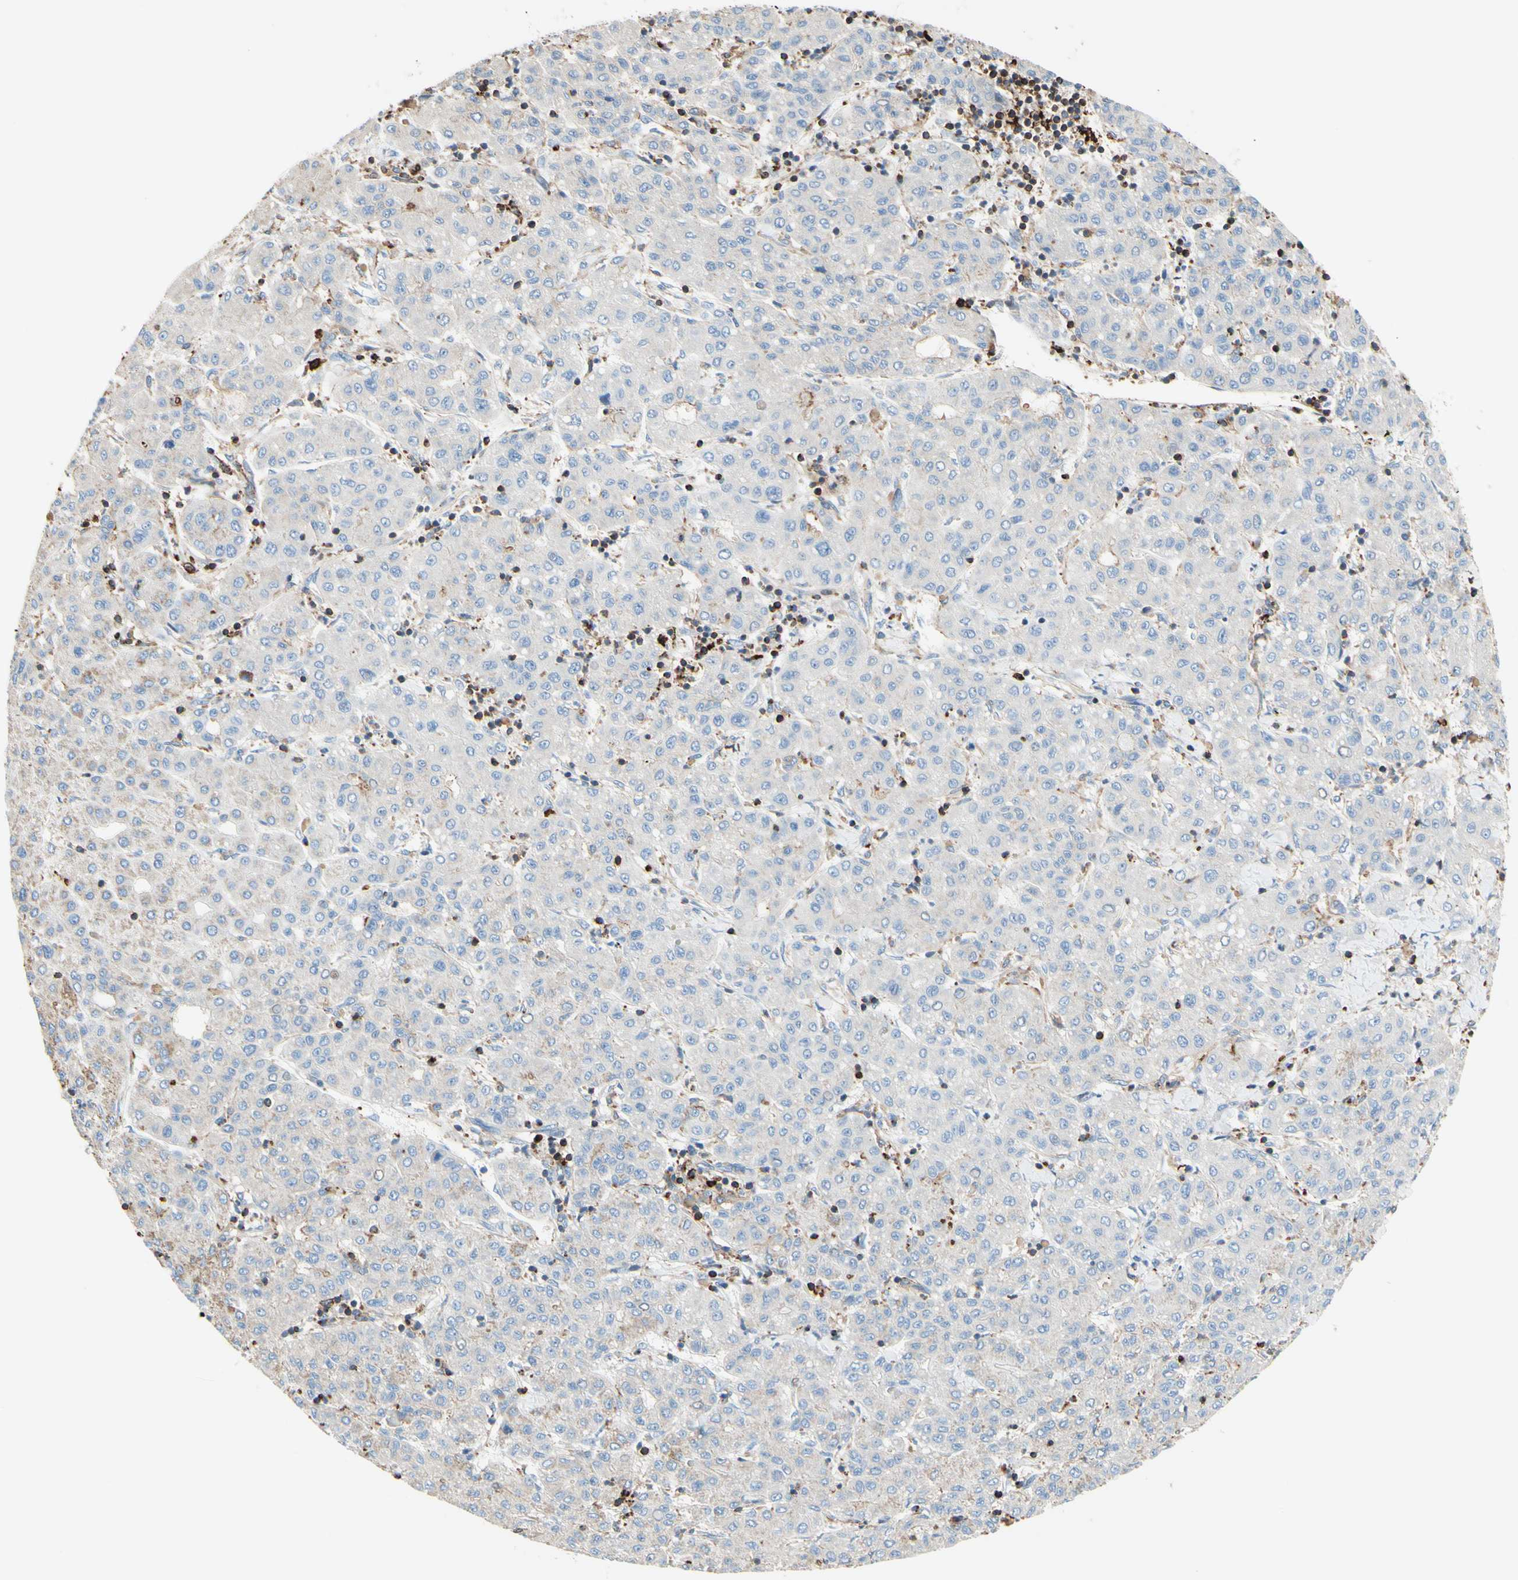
{"staining": {"intensity": "moderate", "quantity": "<25%", "location": "cytoplasmic/membranous"}, "tissue": "liver cancer", "cell_type": "Tumor cells", "image_type": "cancer", "snomed": [{"axis": "morphology", "description": "Carcinoma, Hepatocellular, NOS"}, {"axis": "topography", "description": "Liver"}], "caption": "An image of hepatocellular carcinoma (liver) stained for a protein shows moderate cytoplasmic/membranous brown staining in tumor cells.", "gene": "SEMA4C", "patient": {"sex": "male", "age": 65}}